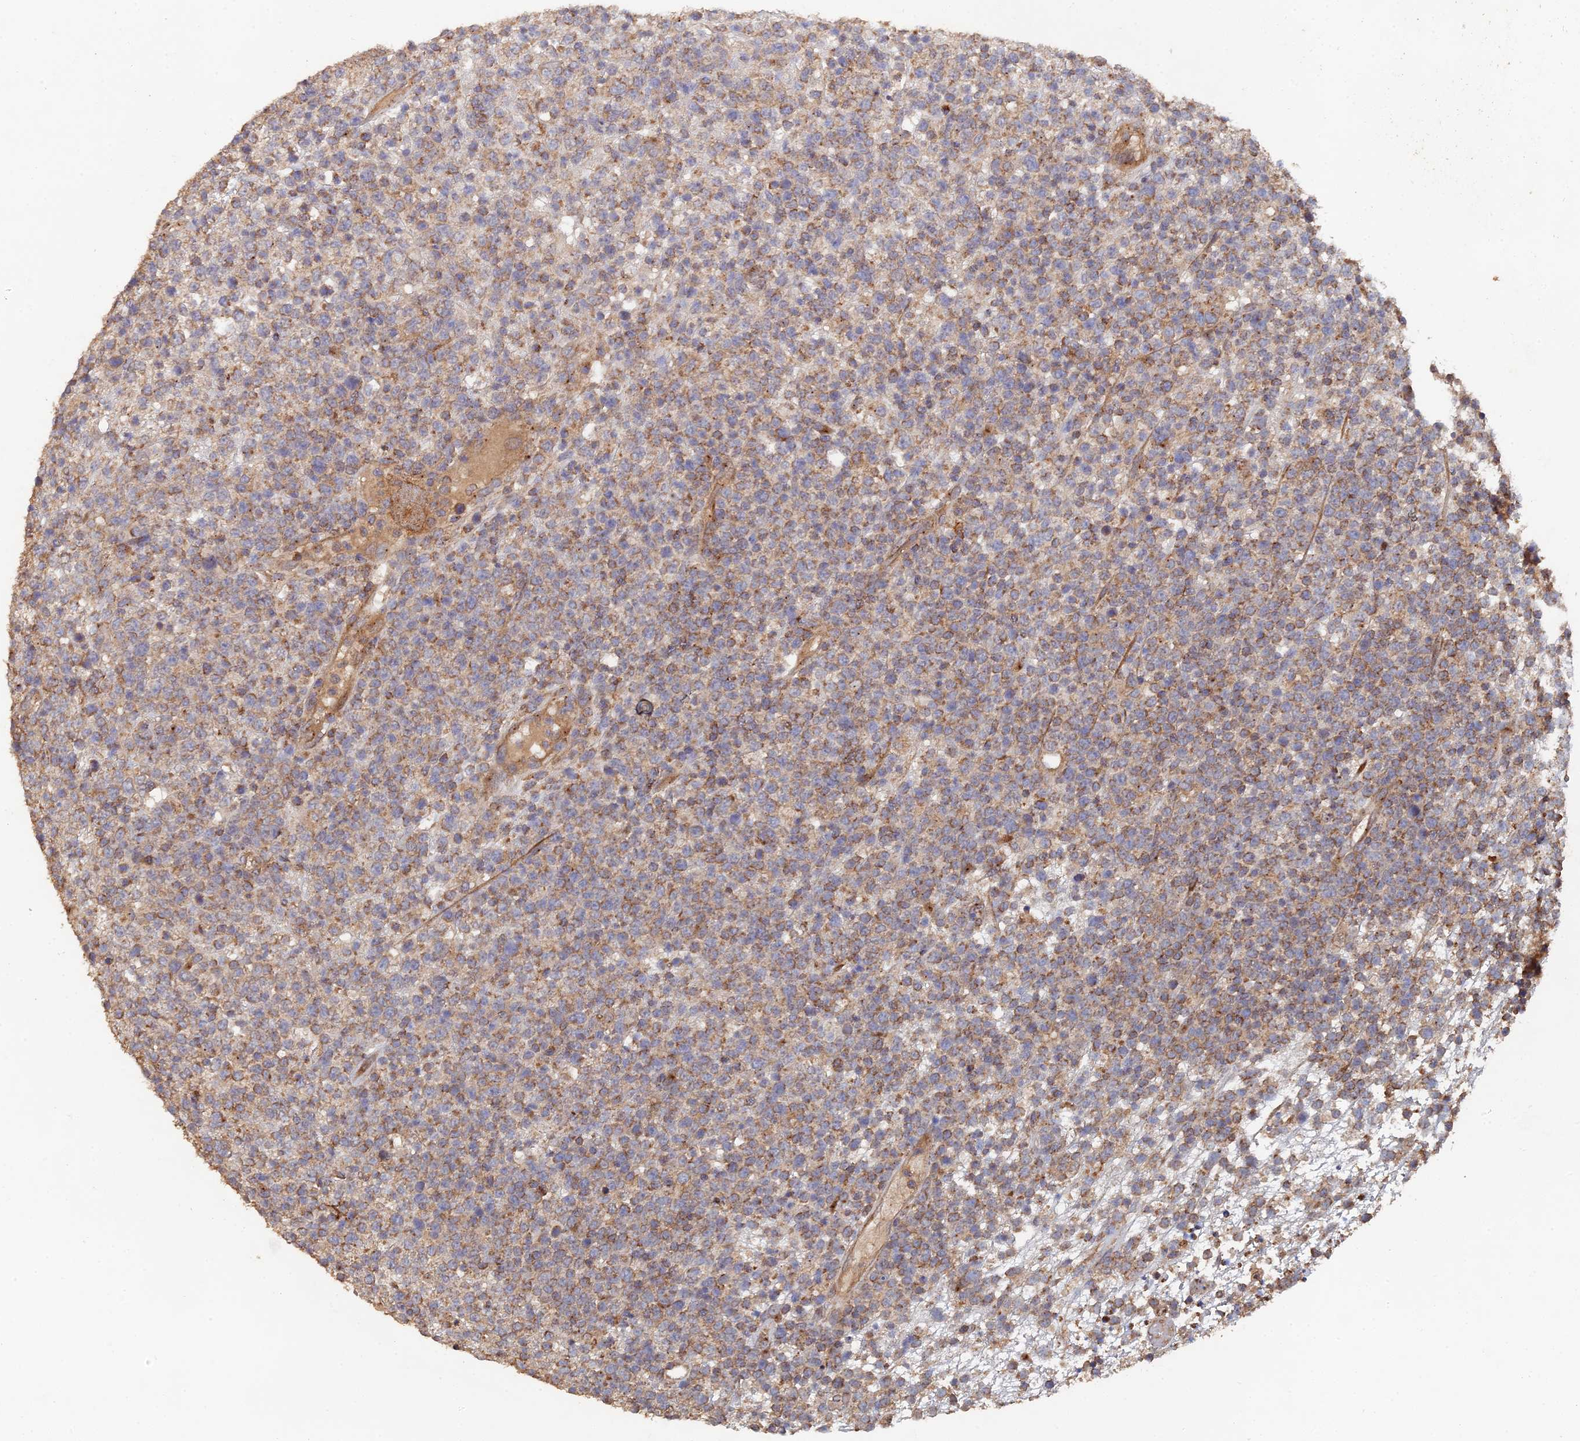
{"staining": {"intensity": "weak", "quantity": ">75%", "location": "cytoplasmic/membranous"}, "tissue": "lymphoma", "cell_type": "Tumor cells", "image_type": "cancer", "snomed": [{"axis": "morphology", "description": "Malignant lymphoma, non-Hodgkin's type, High grade"}, {"axis": "topography", "description": "Colon"}], "caption": "Weak cytoplasmic/membranous positivity for a protein is seen in approximately >75% of tumor cells of high-grade malignant lymphoma, non-Hodgkin's type using immunohistochemistry.", "gene": "SPANXN4", "patient": {"sex": "female", "age": 53}}